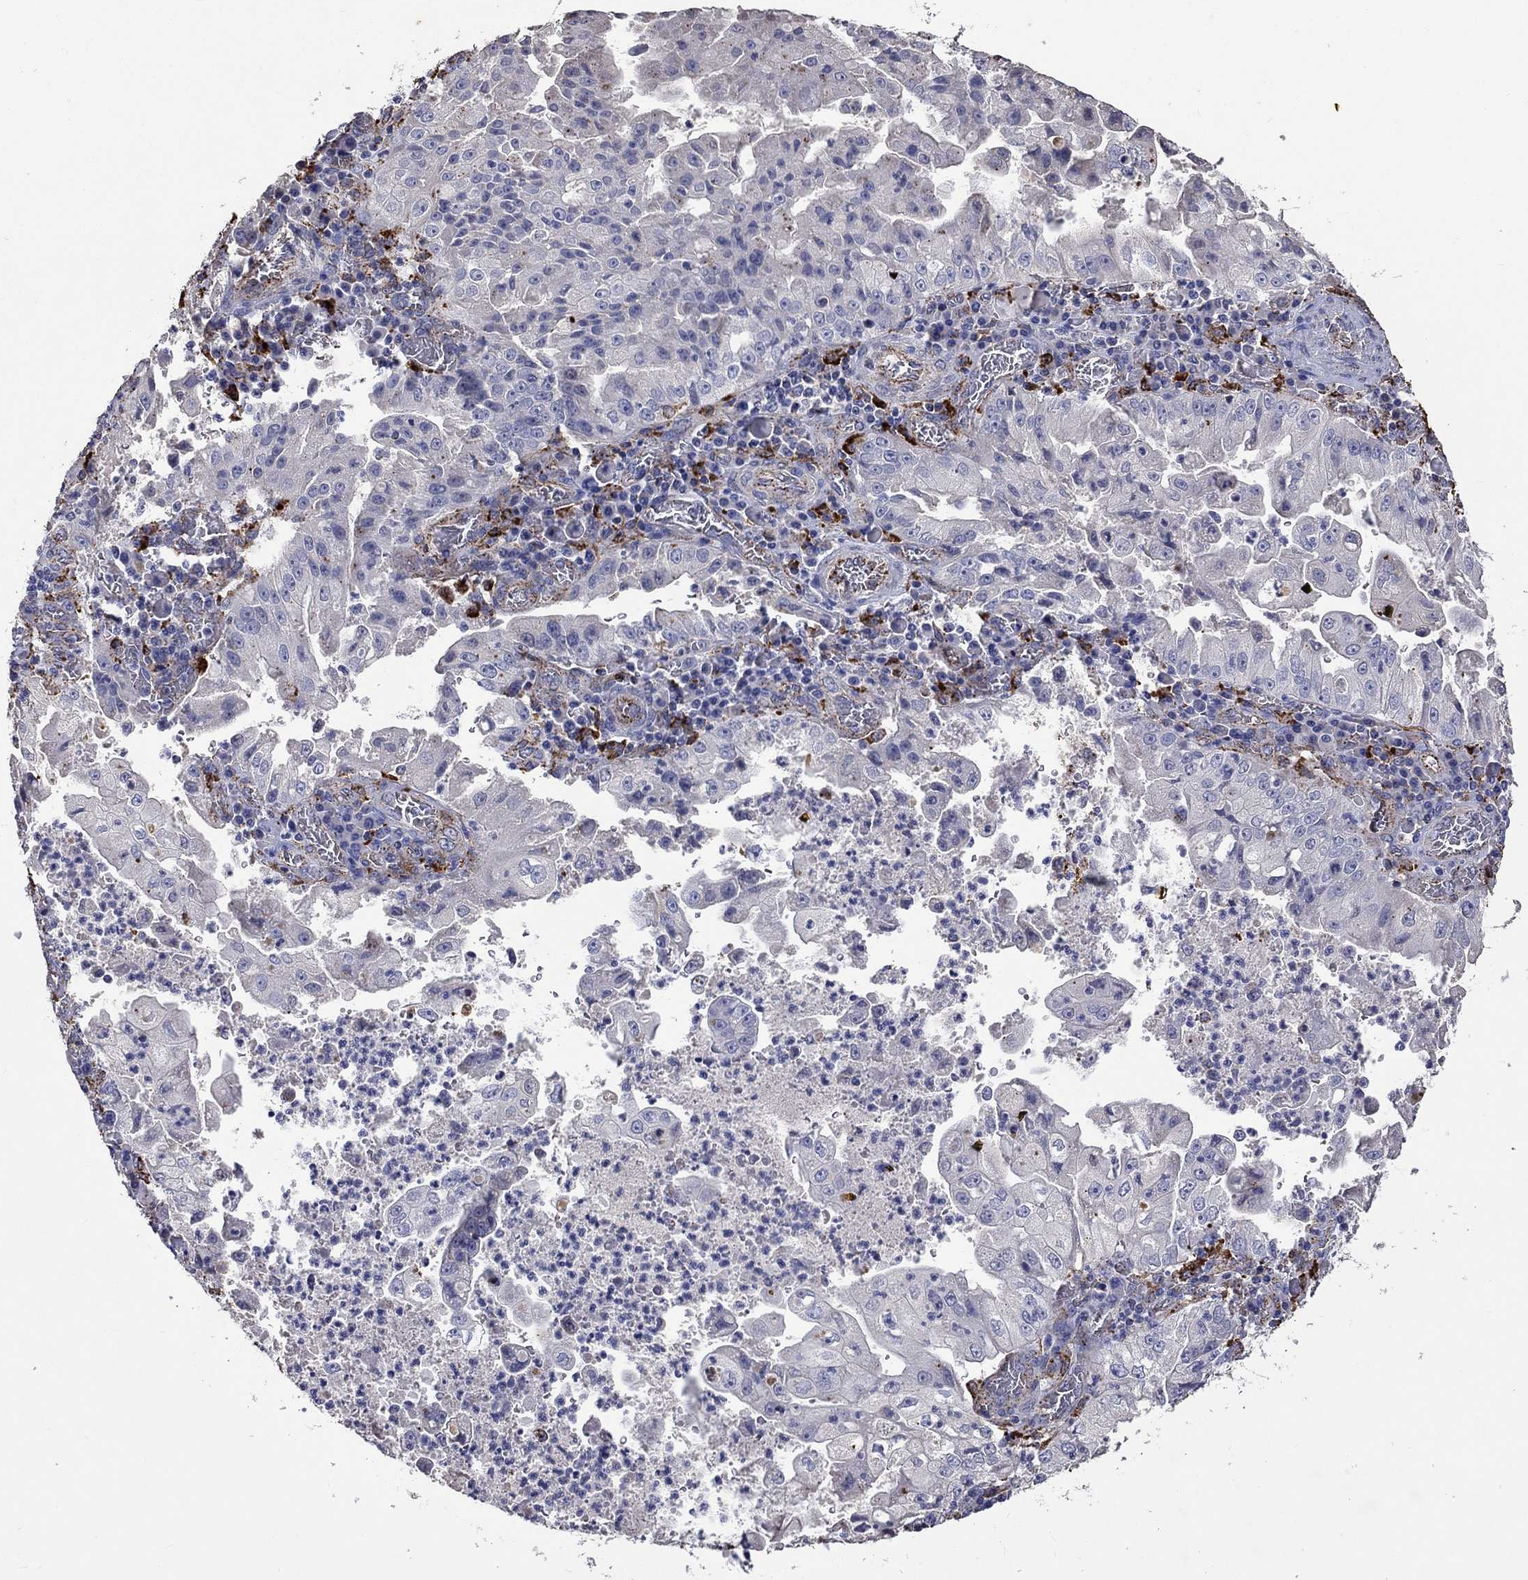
{"staining": {"intensity": "negative", "quantity": "none", "location": "none"}, "tissue": "stomach cancer", "cell_type": "Tumor cells", "image_type": "cancer", "snomed": [{"axis": "morphology", "description": "Adenocarcinoma, NOS"}, {"axis": "topography", "description": "Stomach"}], "caption": "Photomicrograph shows no protein positivity in tumor cells of stomach cancer tissue.", "gene": "CTSB", "patient": {"sex": "male", "age": 76}}